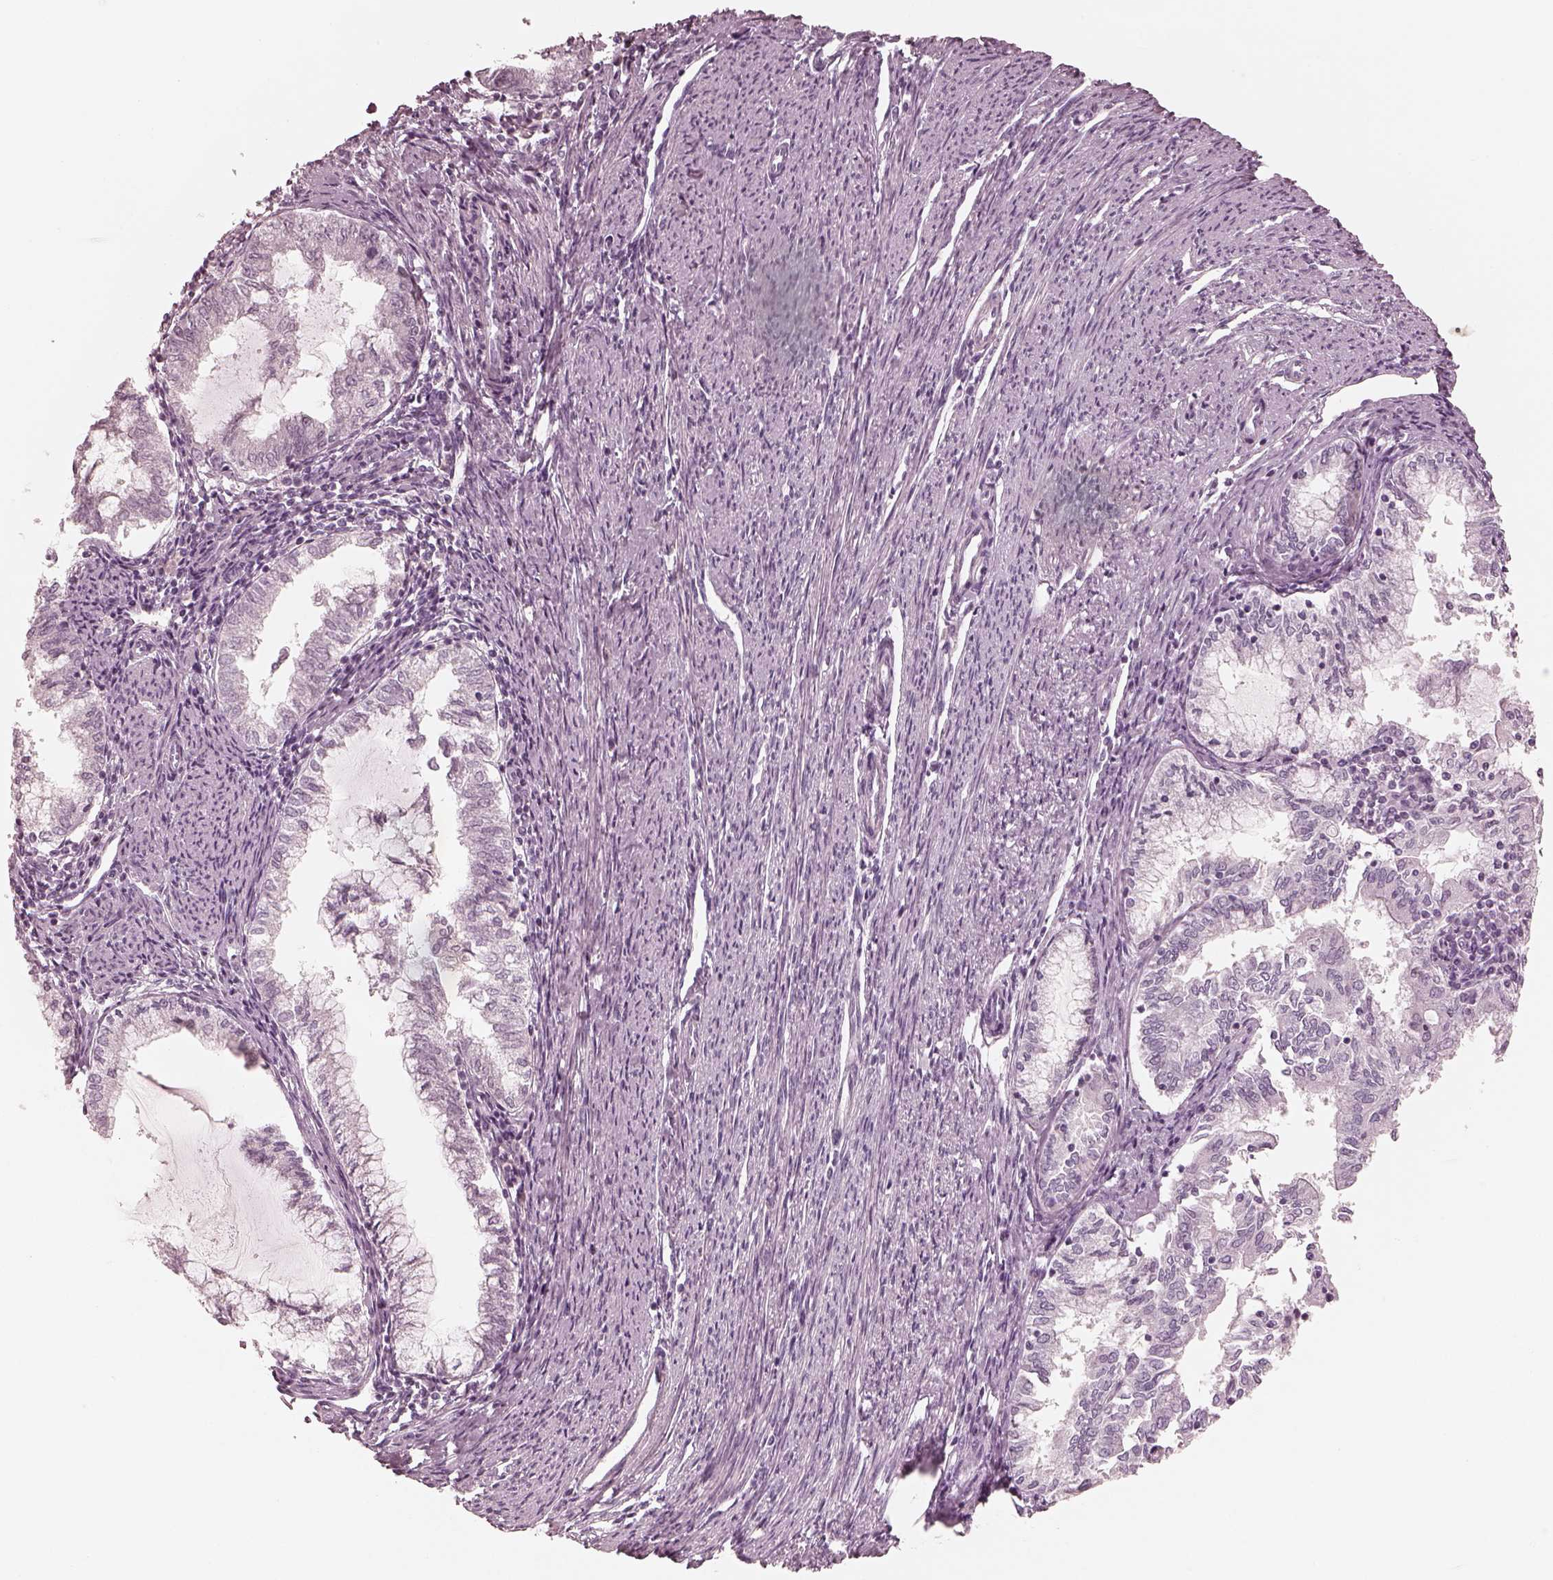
{"staining": {"intensity": "negative", "quantity": "none", "location": "none"}, "tissue": "endometrial cancer", "cell_type": "Tumor cells", "image_type": "cancer", "snomed": [{"axis": "morphology", "description": "Adenocarcinoma, NOS"}, {"axis": "topography", "description": "Endometrium"}], "caption": "A micrograph of human endometrial adenocarcinoma is negative for staining in tumor cells. (DAB immunohistochemistry (IHC), high magnification).", "gene": "CALR3", "patient": {"sex": "female", "age": 79}}